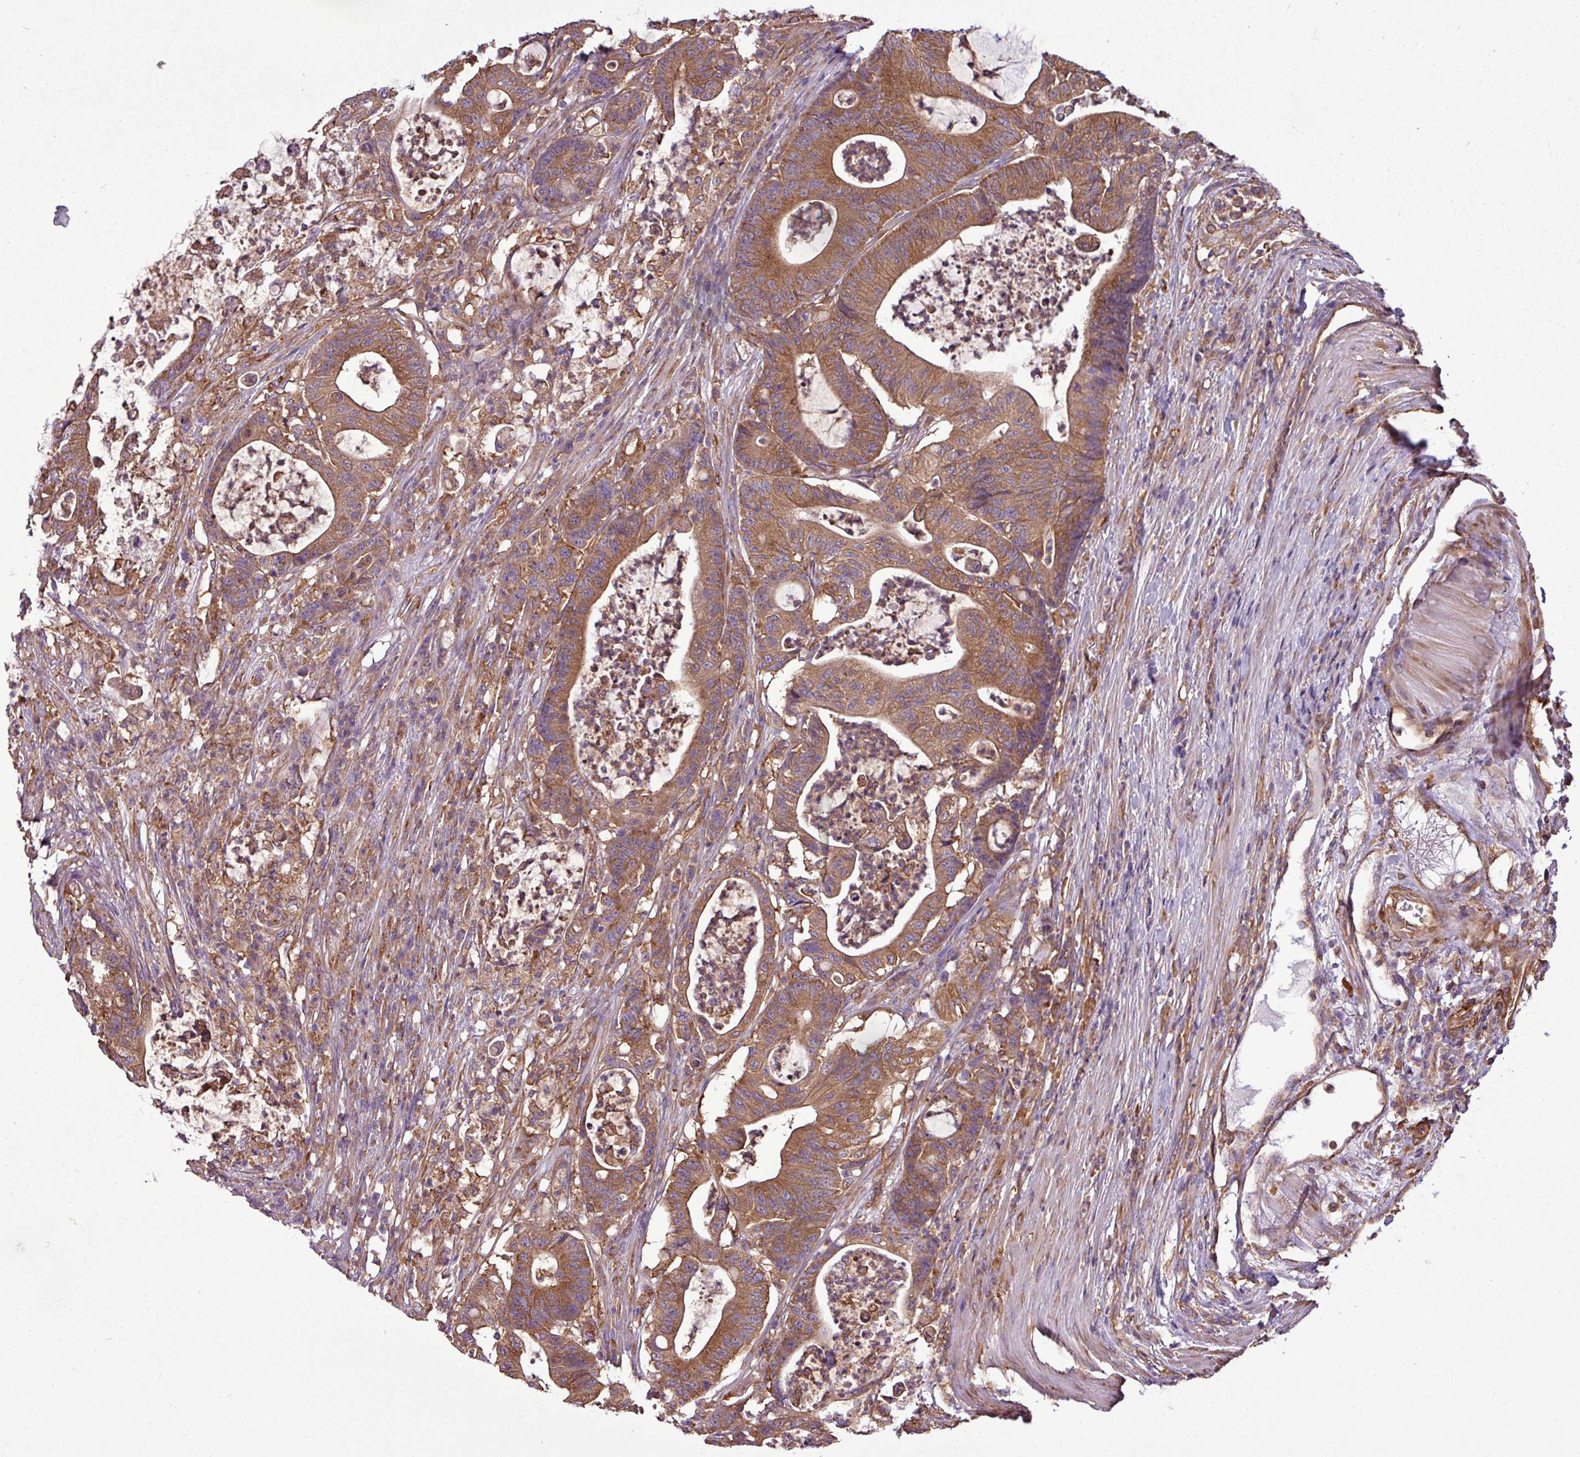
{"staining": {"intensity": "moderate", "quantity": ">75%", "location": "cytoplasmic/membranous"}, "tissue": "colorectal cancer", "cell_type": "Tumor cells", "image_type": "cancer", "snomed": [{"axis": "morphology", "description": "Adenocarcinoma, NOS"}, {"axis": "topography", "description": "Colon"}], "caption": "Moderate cytoplasmic/membranous expression is seen in approximately >75% of tumor cells in colorectal adenocarcinoma.", "gene": "PACSIN2", "patient": {"sex": "female", "age": 84}}